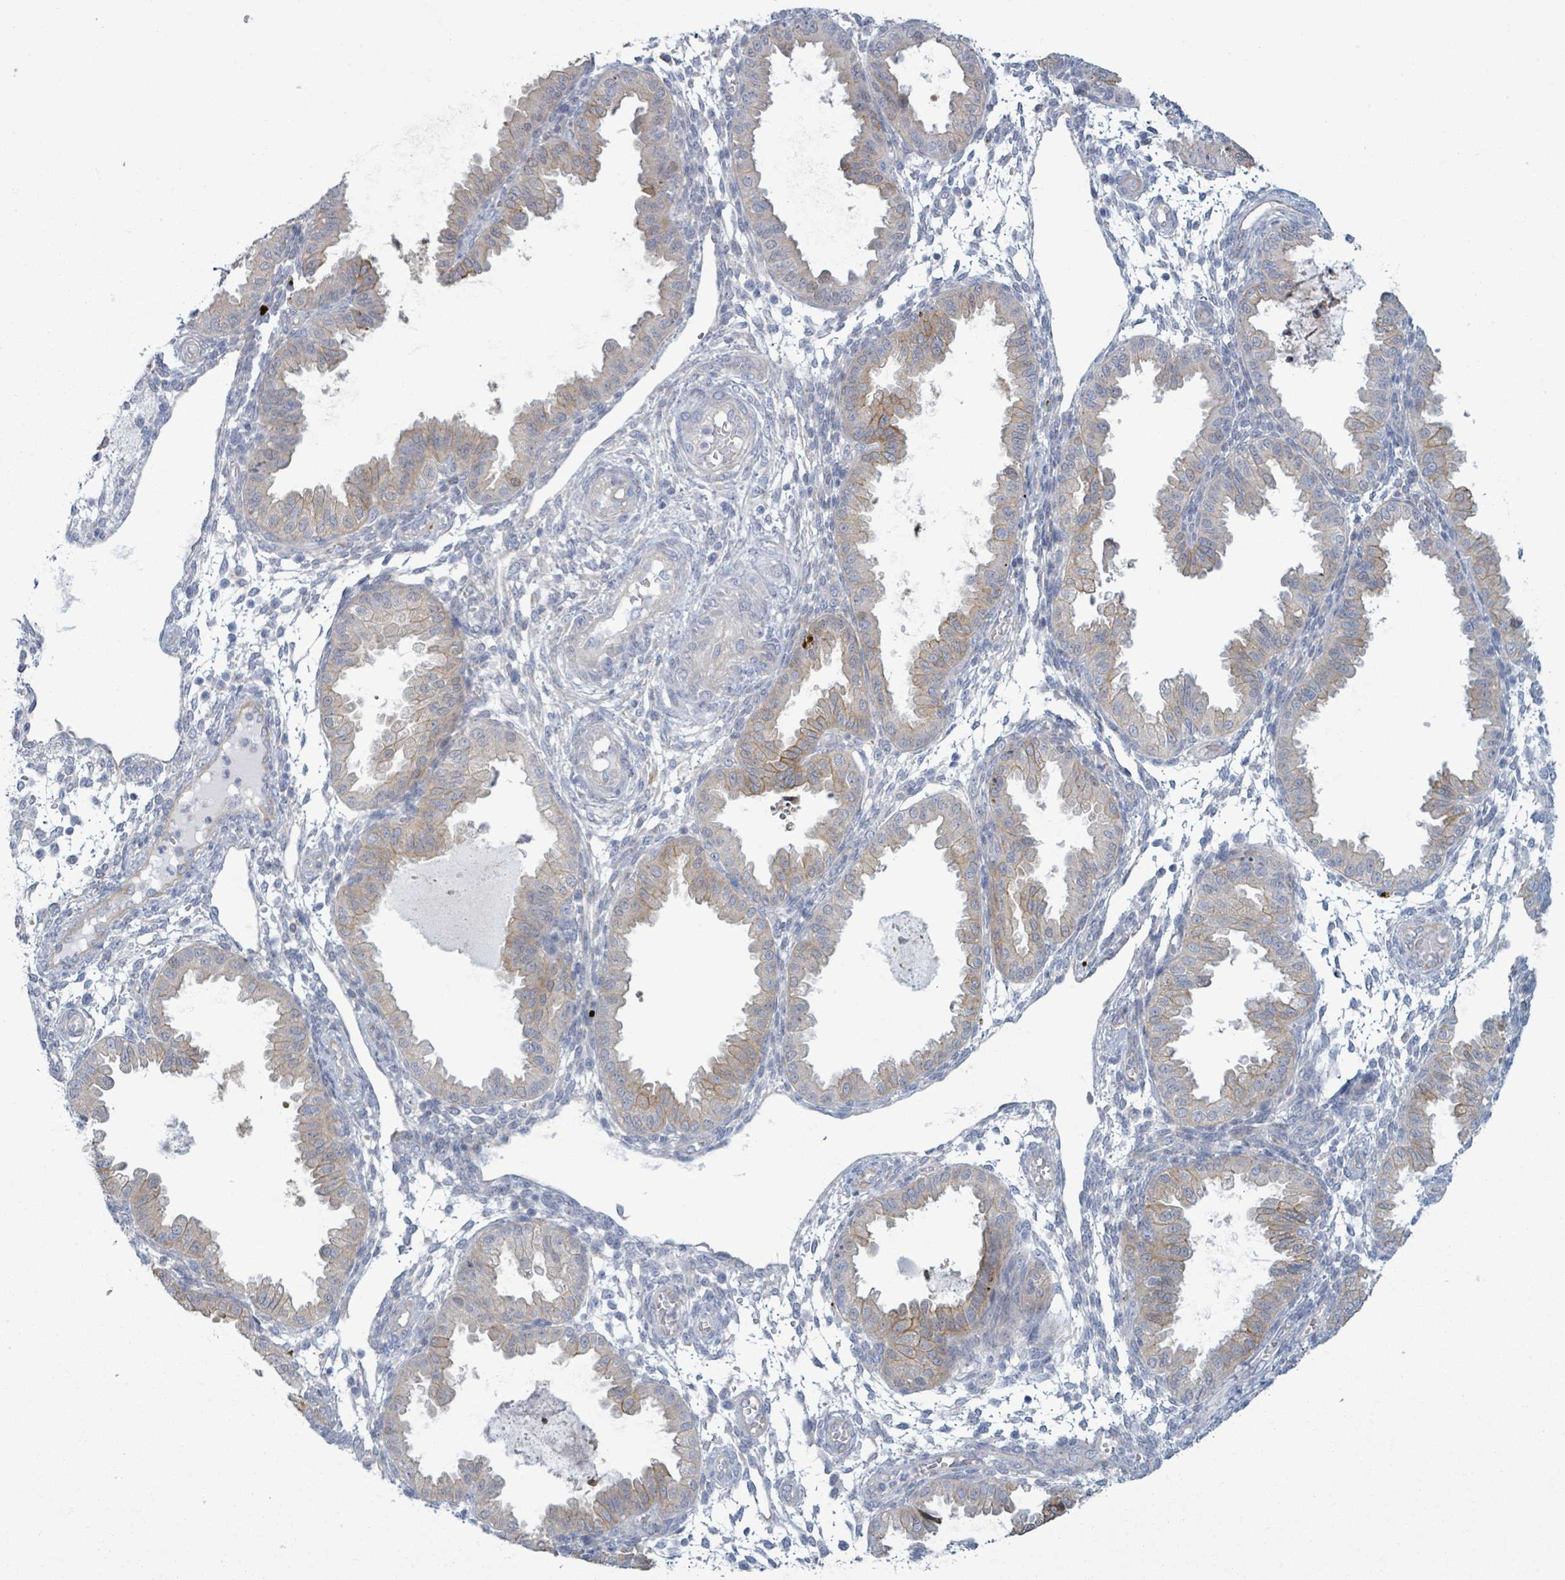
{"staining": {"intensity": "negative", "quantity": "none", "location": "none"}, "tissue": "endometrium", "cell_type": "Cells in endometrial stroma", "image_type": "normal", "snomed": [{"axis": "morphology", "description": "Normal tissue, NOS"}, {"axis": "topography", "description": "Endometrium"}], "caption": "A high-resolution image shows immunohistochemistry (IHC) staining of normal endometrium, which demonstrates no significant positivity in cells in endometrial stroma. (DAB immunohistochemistry (IHC), high magnification).", "gene": "COL13A1", "patient": {"sex": "female", "age": 33}}